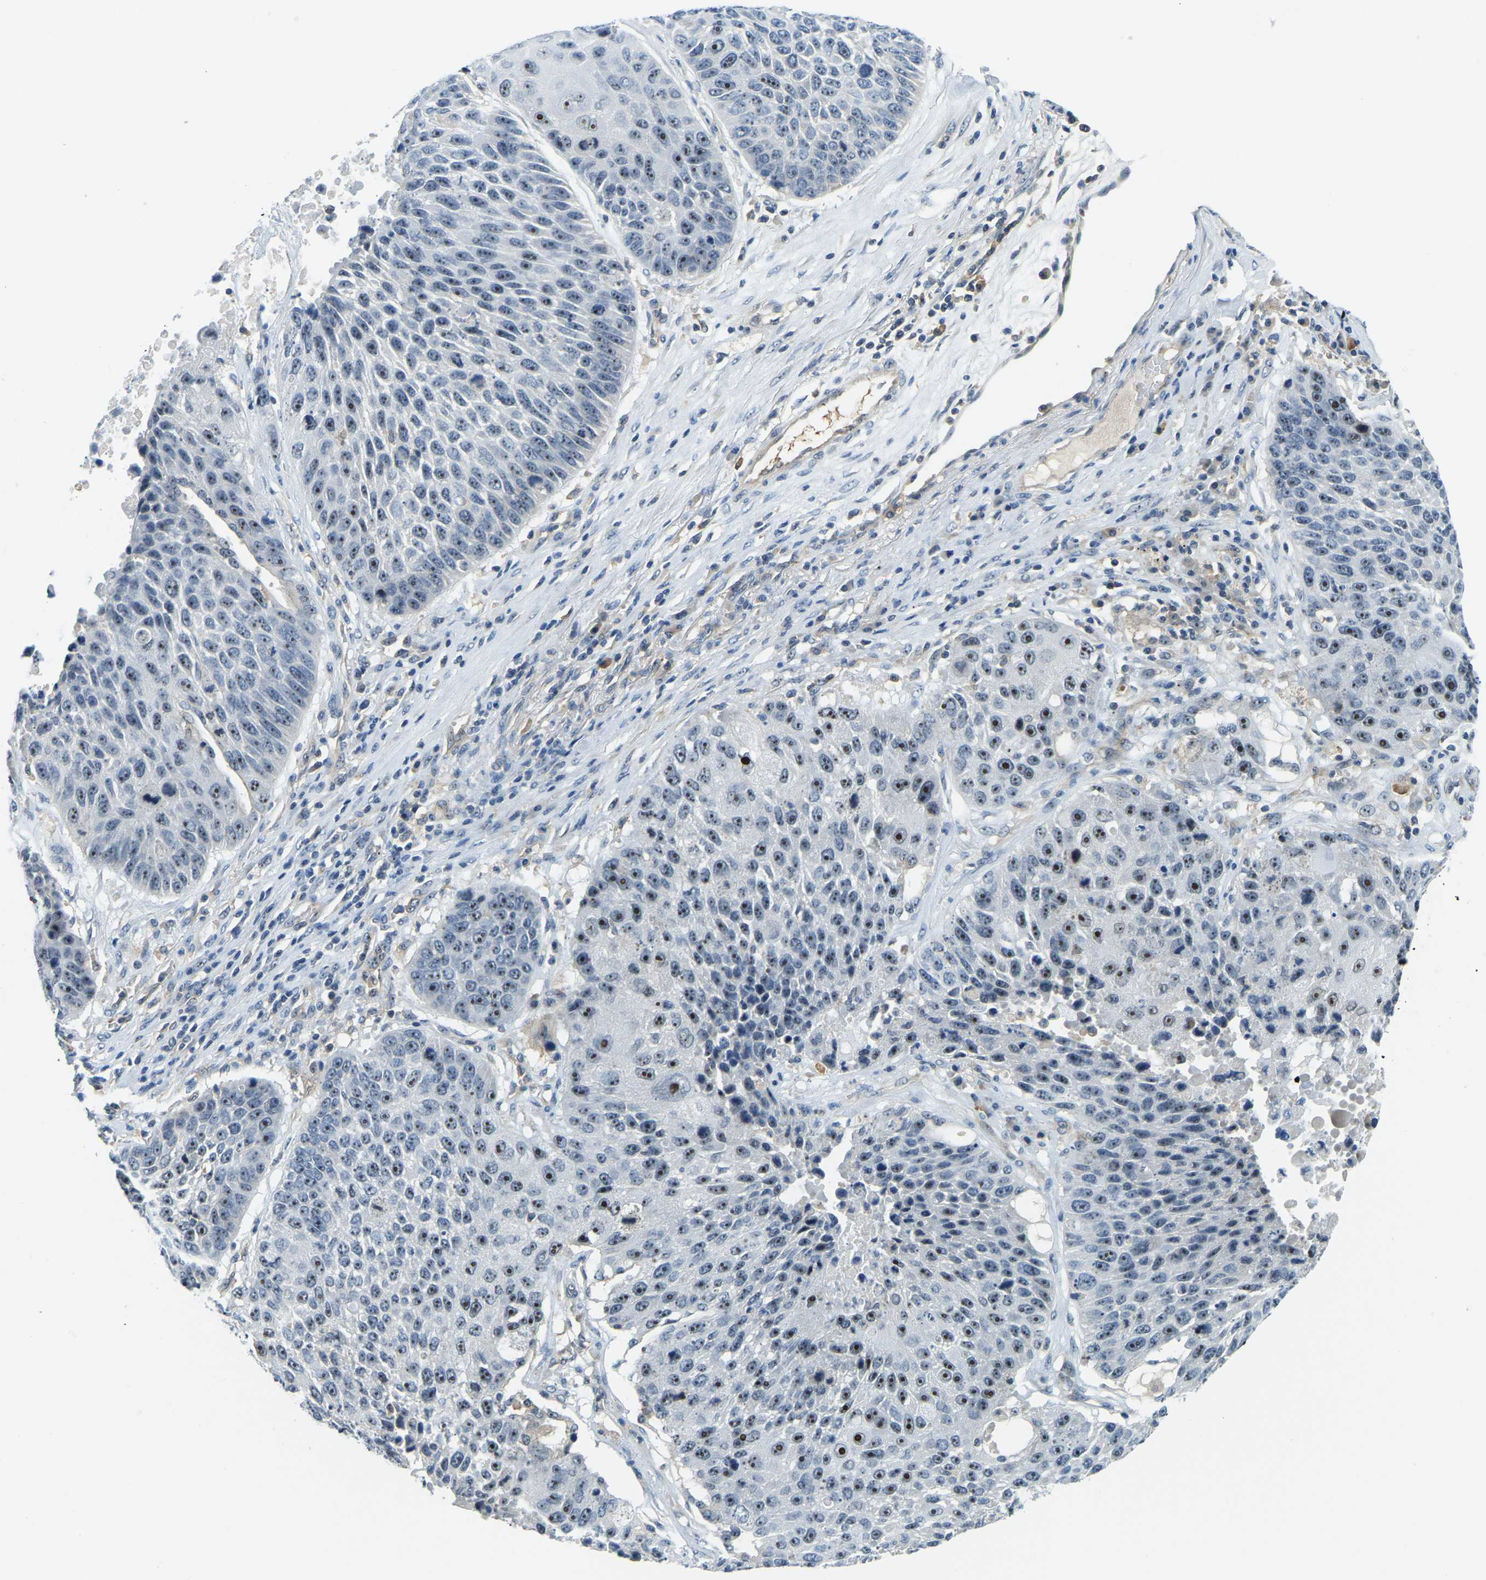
{"staining": {"intensity": "strong", "quantity": "25%-75%", "location": "nuclear"}, "tissue": "lung cancer", "cell_type": "Tumor cells", "image_type": "cancer", "snomed": [{"axis": "morphology", "description": "Squamous cell carcinoma, NOS"}, {"axis": "topography", "description": "Lung"}], "caption": "A photomicrograph of squamous cell carcinoma (lung) stained for a protein exhibits strong nuclear brown staining in tumor cells.", "gene": "RRP1", "patient": {"sex": "male", "age": 61}}